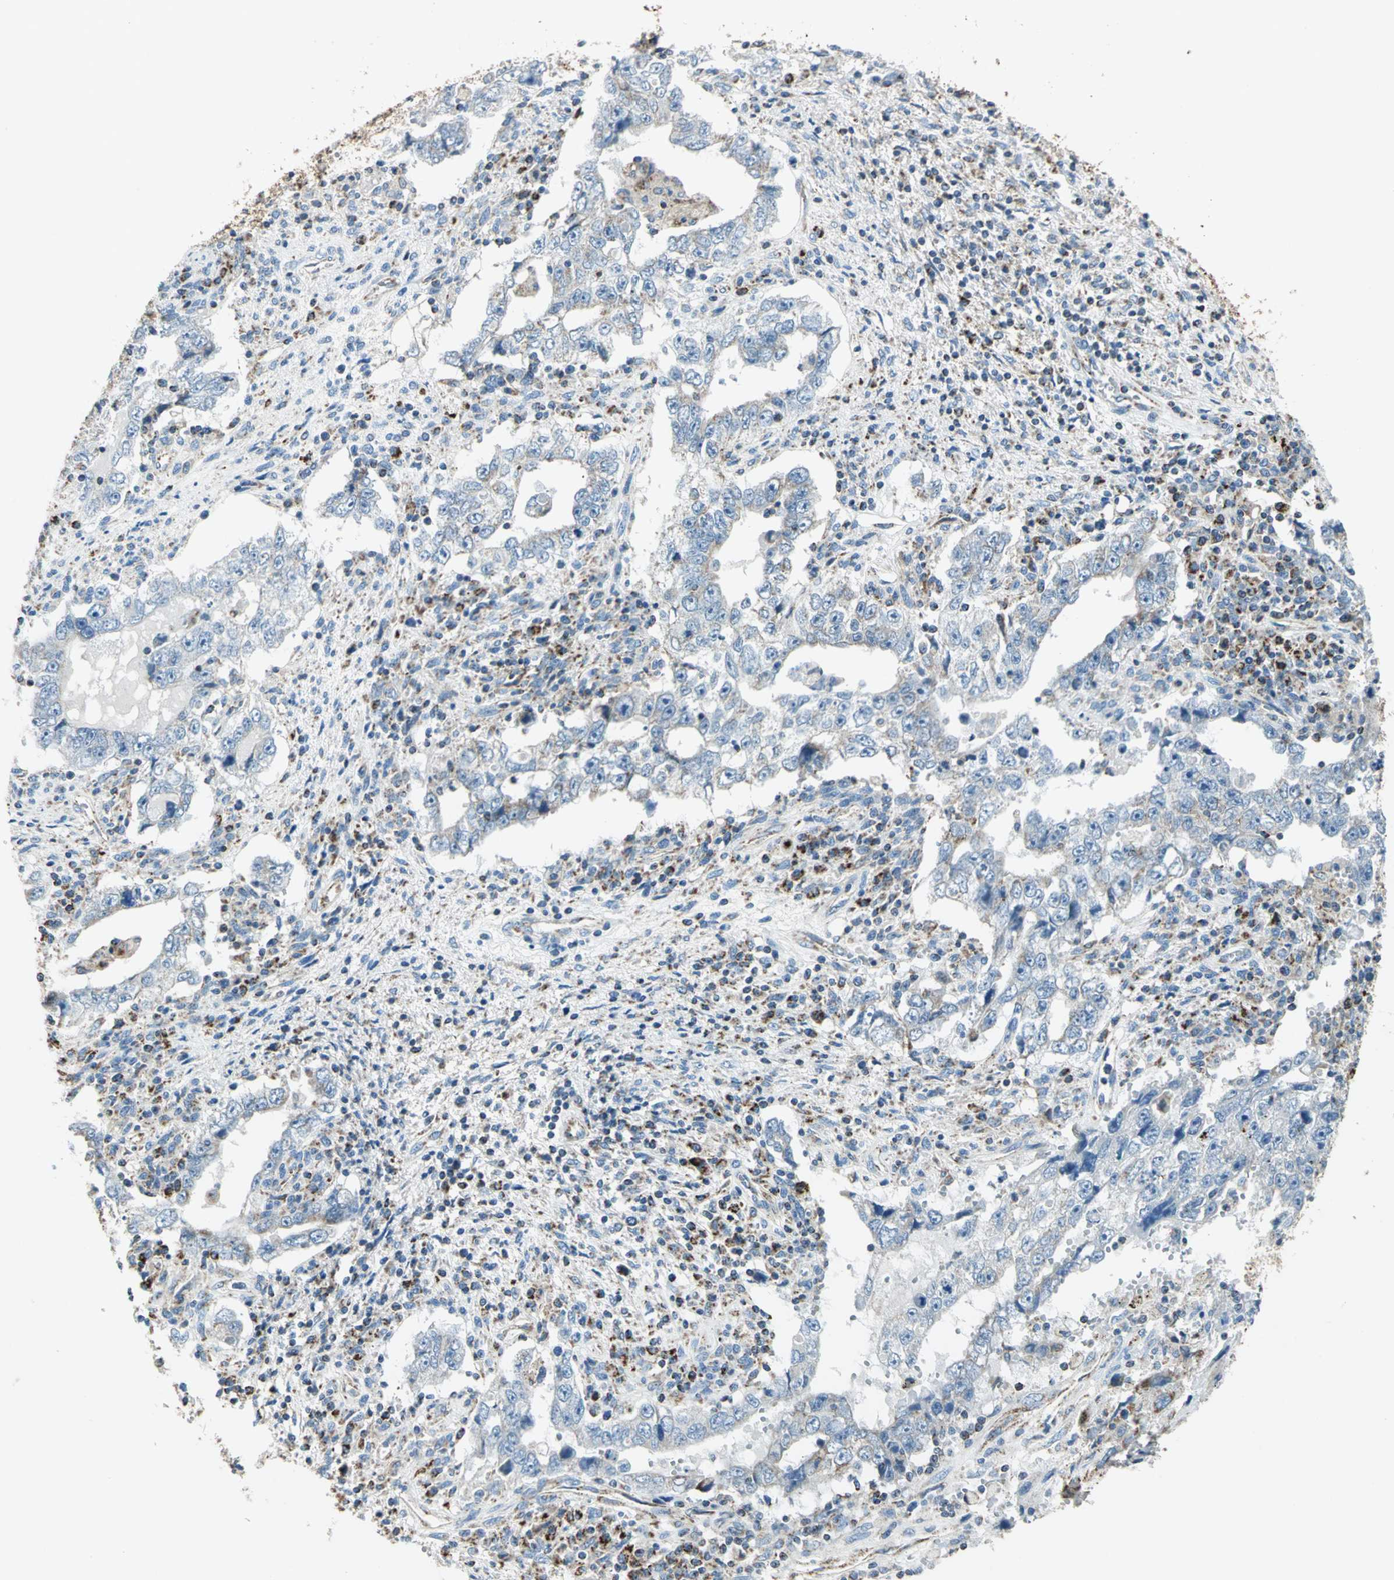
{"staining": {"intensity": "weak", "quantity": "<25%", "location": "cytoplasmic/membranous"}, "tissue": "testis cancer", "cell_type": "Tumor cells", "image_type": "cancer", "snomed": [{"axis": "morphology", "description": "Carcinoma, Embryonal, NOS"}, {"axis": "topography", "description": "Testis"}], "caption": "Testis cancer (embryonal carcinoma) stained for a protein using IHC reveals no expression tumor cells.", "gene": "ACADM", "patient": {"sex": "male", "age": 26}}